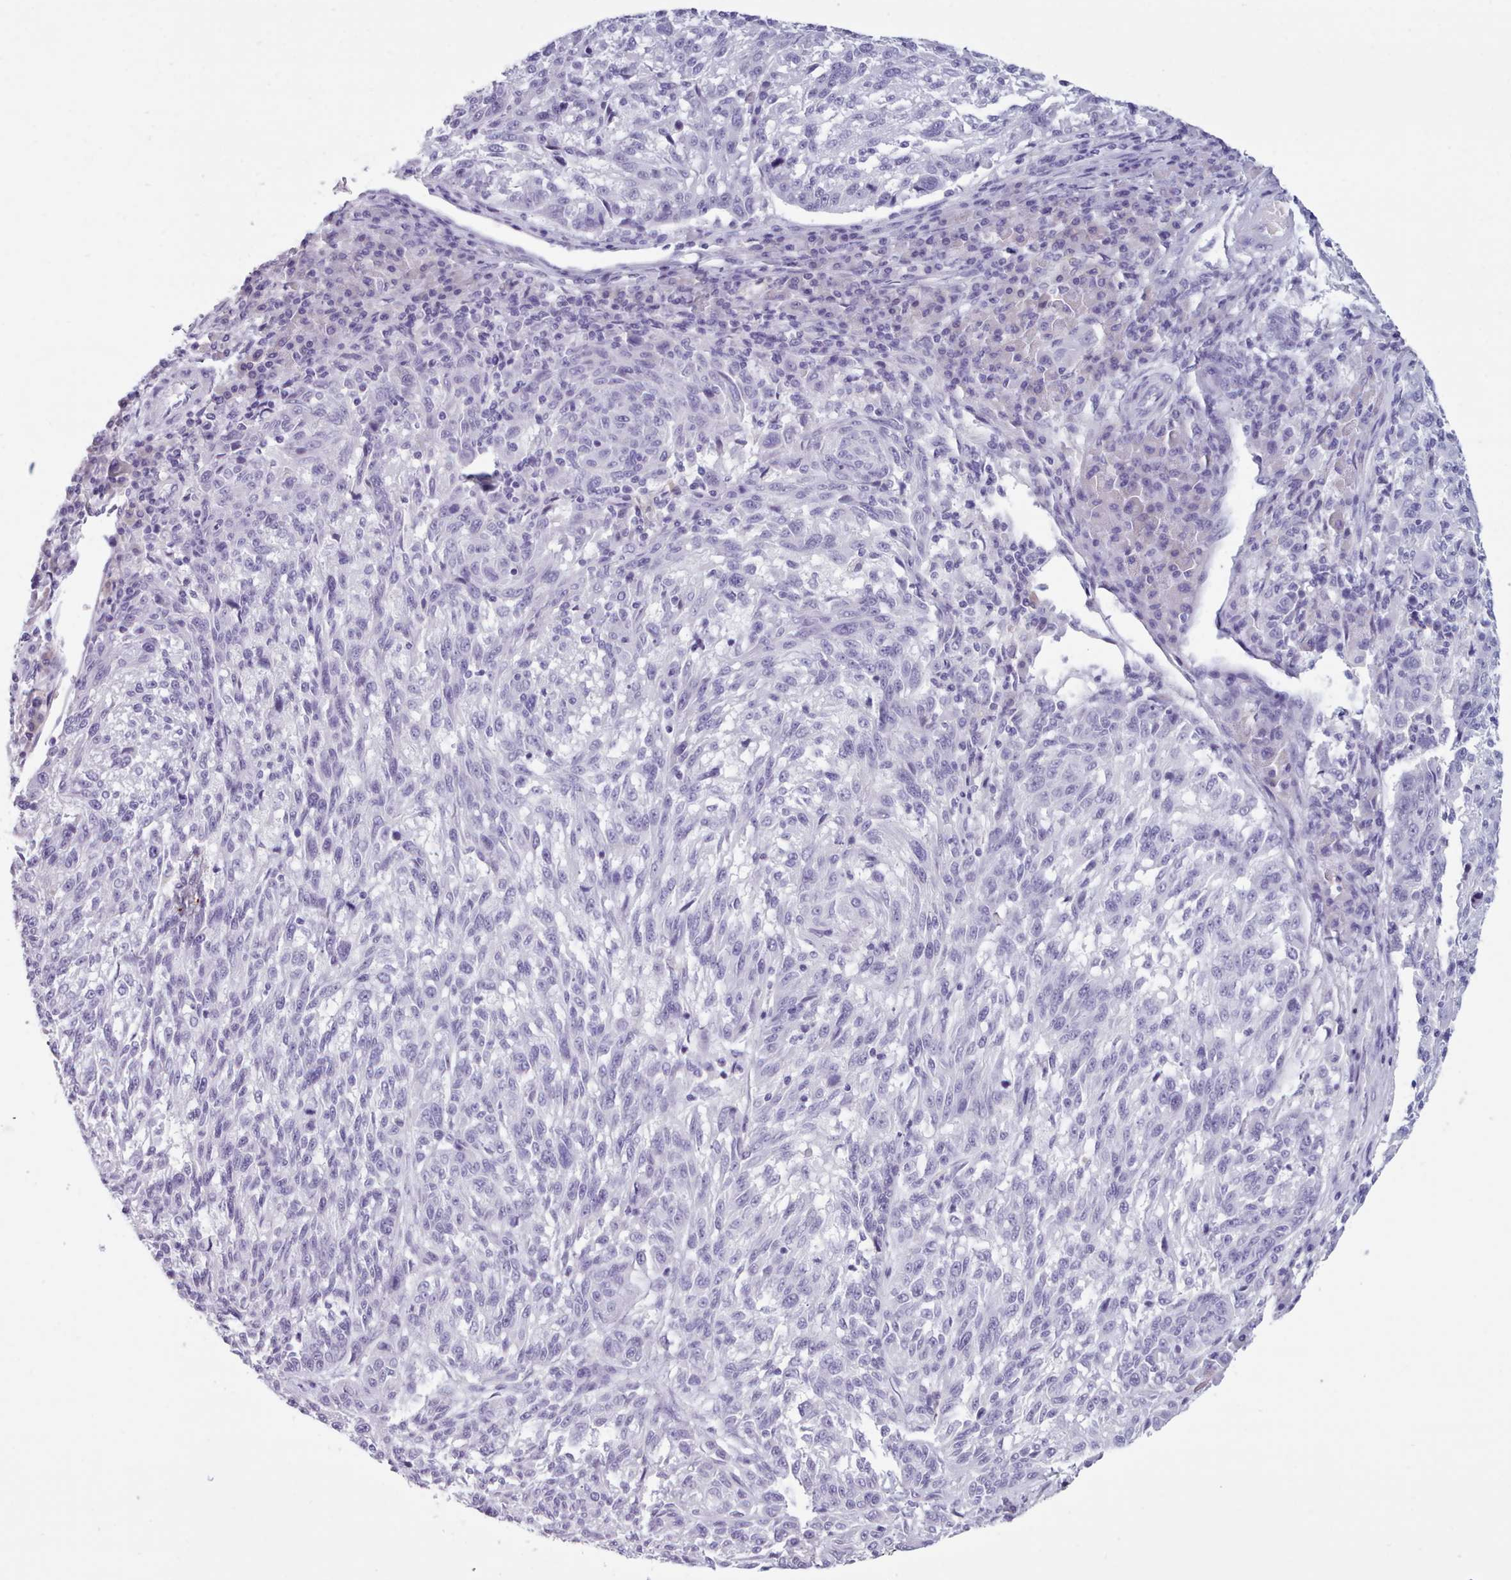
{"staining": {"intensity": "negative", "quantity": "none", "location": "none"}, "tissue": "melanoma", "cell_type": "Tumor cells", "image_type": "cancer", "snomed": [{"axis": "morphology", "description": "Malignant melanoma, NOS"}, {"axis": "topography", "description": "Skin"}], "caption": "Protein analysis of melanoma demonstrates no significant staining in tumor cells.", "gene": "ZNF43", "patient": {"sex": "male", "age": 53}}